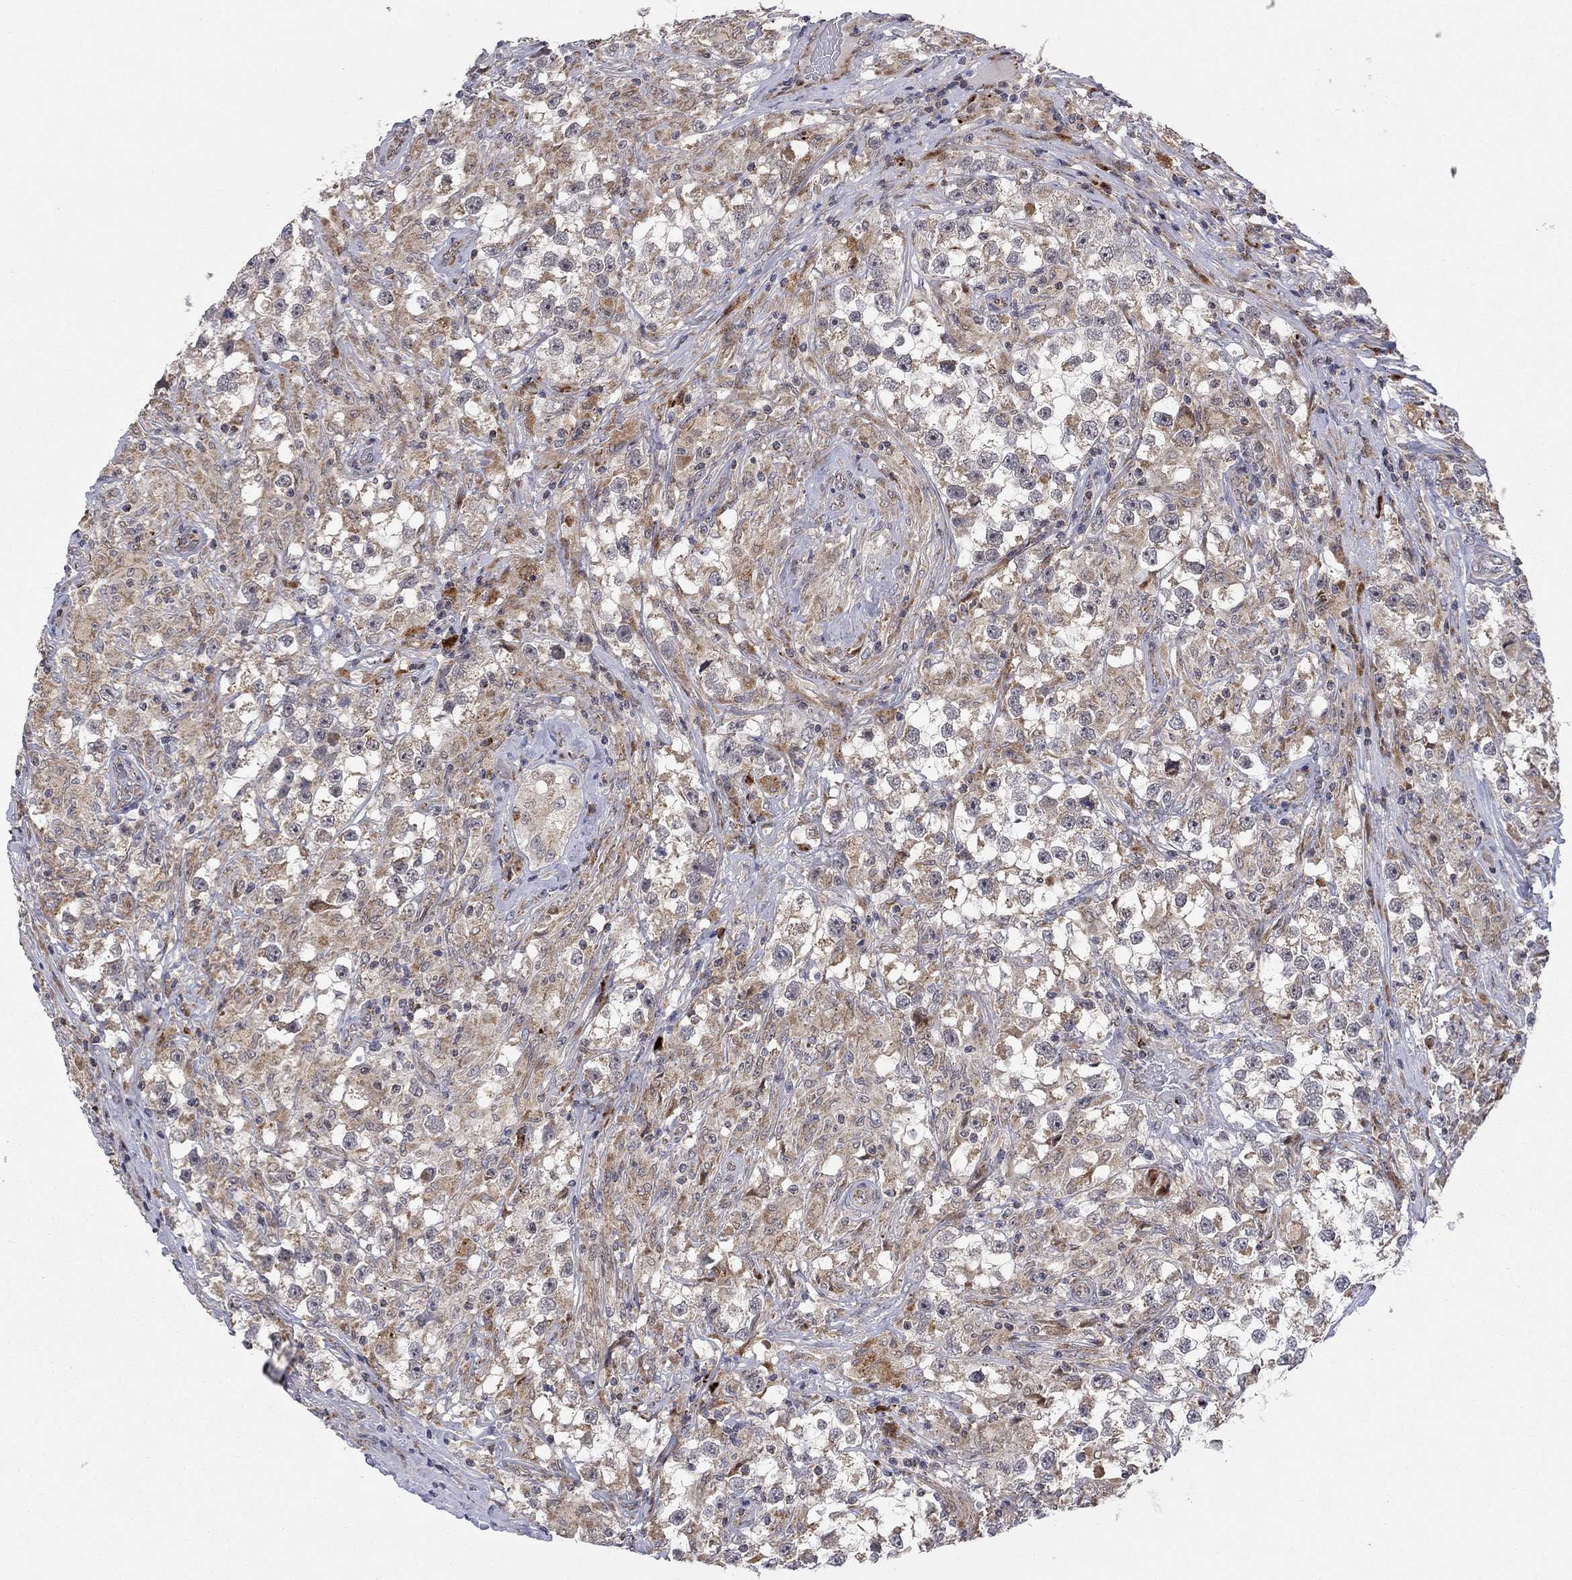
{"staining": {"intensity": "moderate", "quantity": "<25%", "location": "cytoplasmic/membranous"}, "tissue": "testis cancer", "cell_type": "Tumor cells", "image_type": "cancer", "snomed": [{"axis": "morphology", "description": "Seminoma, NOS"}, {"axis": "topography", "description": "Testis"}], "caption": "Immunohistochemical staining of testis seminoma exhibits moderate cytoplasmic/membranous protein positivity in about <25% of tumor cells.", "gene": "IDS", "patient": {"sex": "male", "age": 46}}